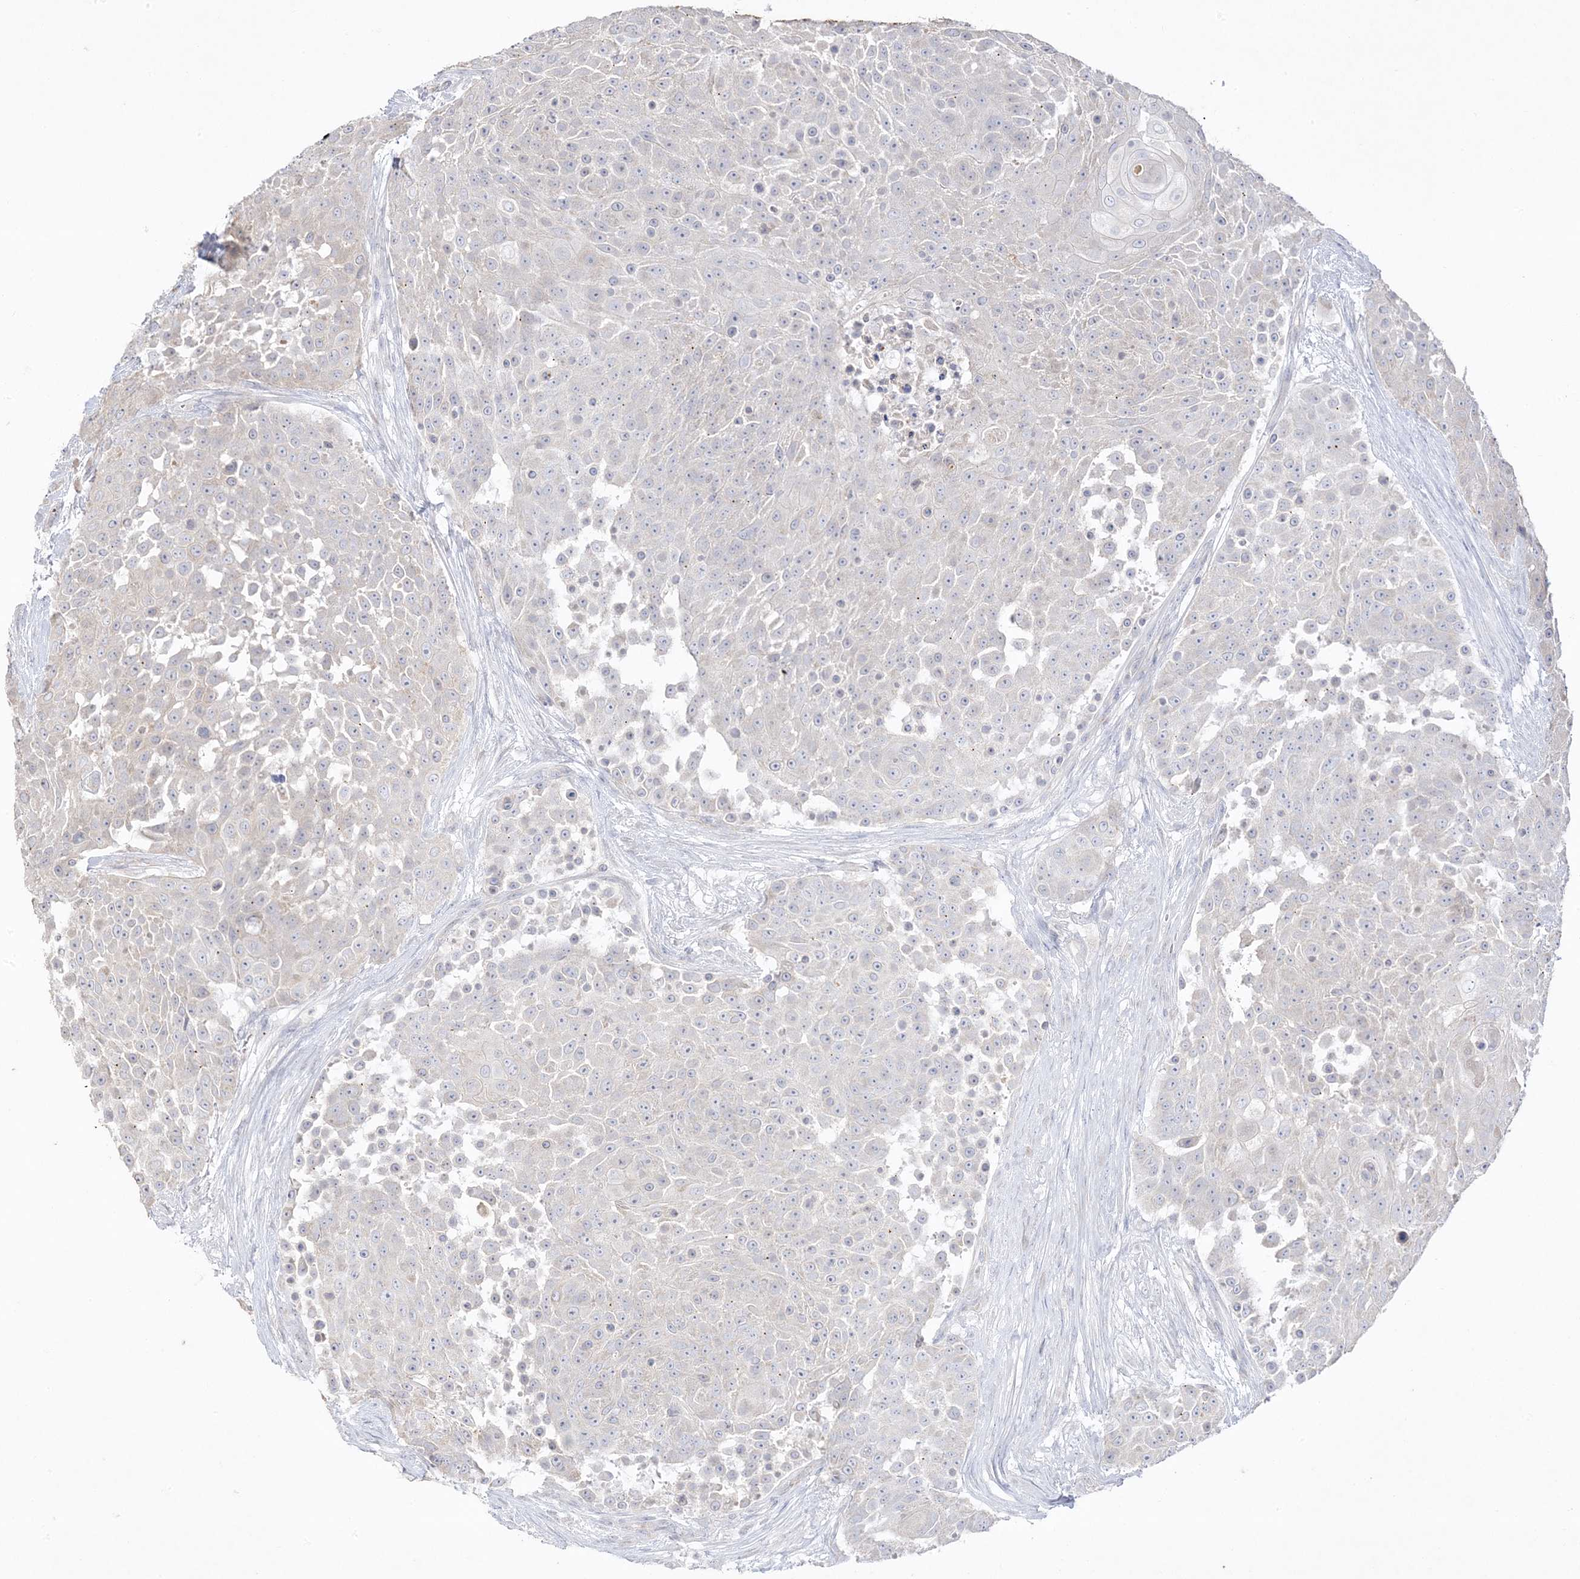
{"staining": {"intensity": "negative", "quantity": "none", "location": "none"}, "tissue": "urothelial cancer", "cell_type": "Tumor cells", "image_type": "cancer", "snomed": [{"axis": "morphology", "description": "Urothelial carcinoma, High grade"}, {"axis": "topography", "description": "Urinary bladder"}], "caption": "Image shows no protein positivity in tumor cells of urothelial carcinoma (high-grade) tissue.", "gene": "TRANK1", "patient": {"sex": "female", "age": 63}}